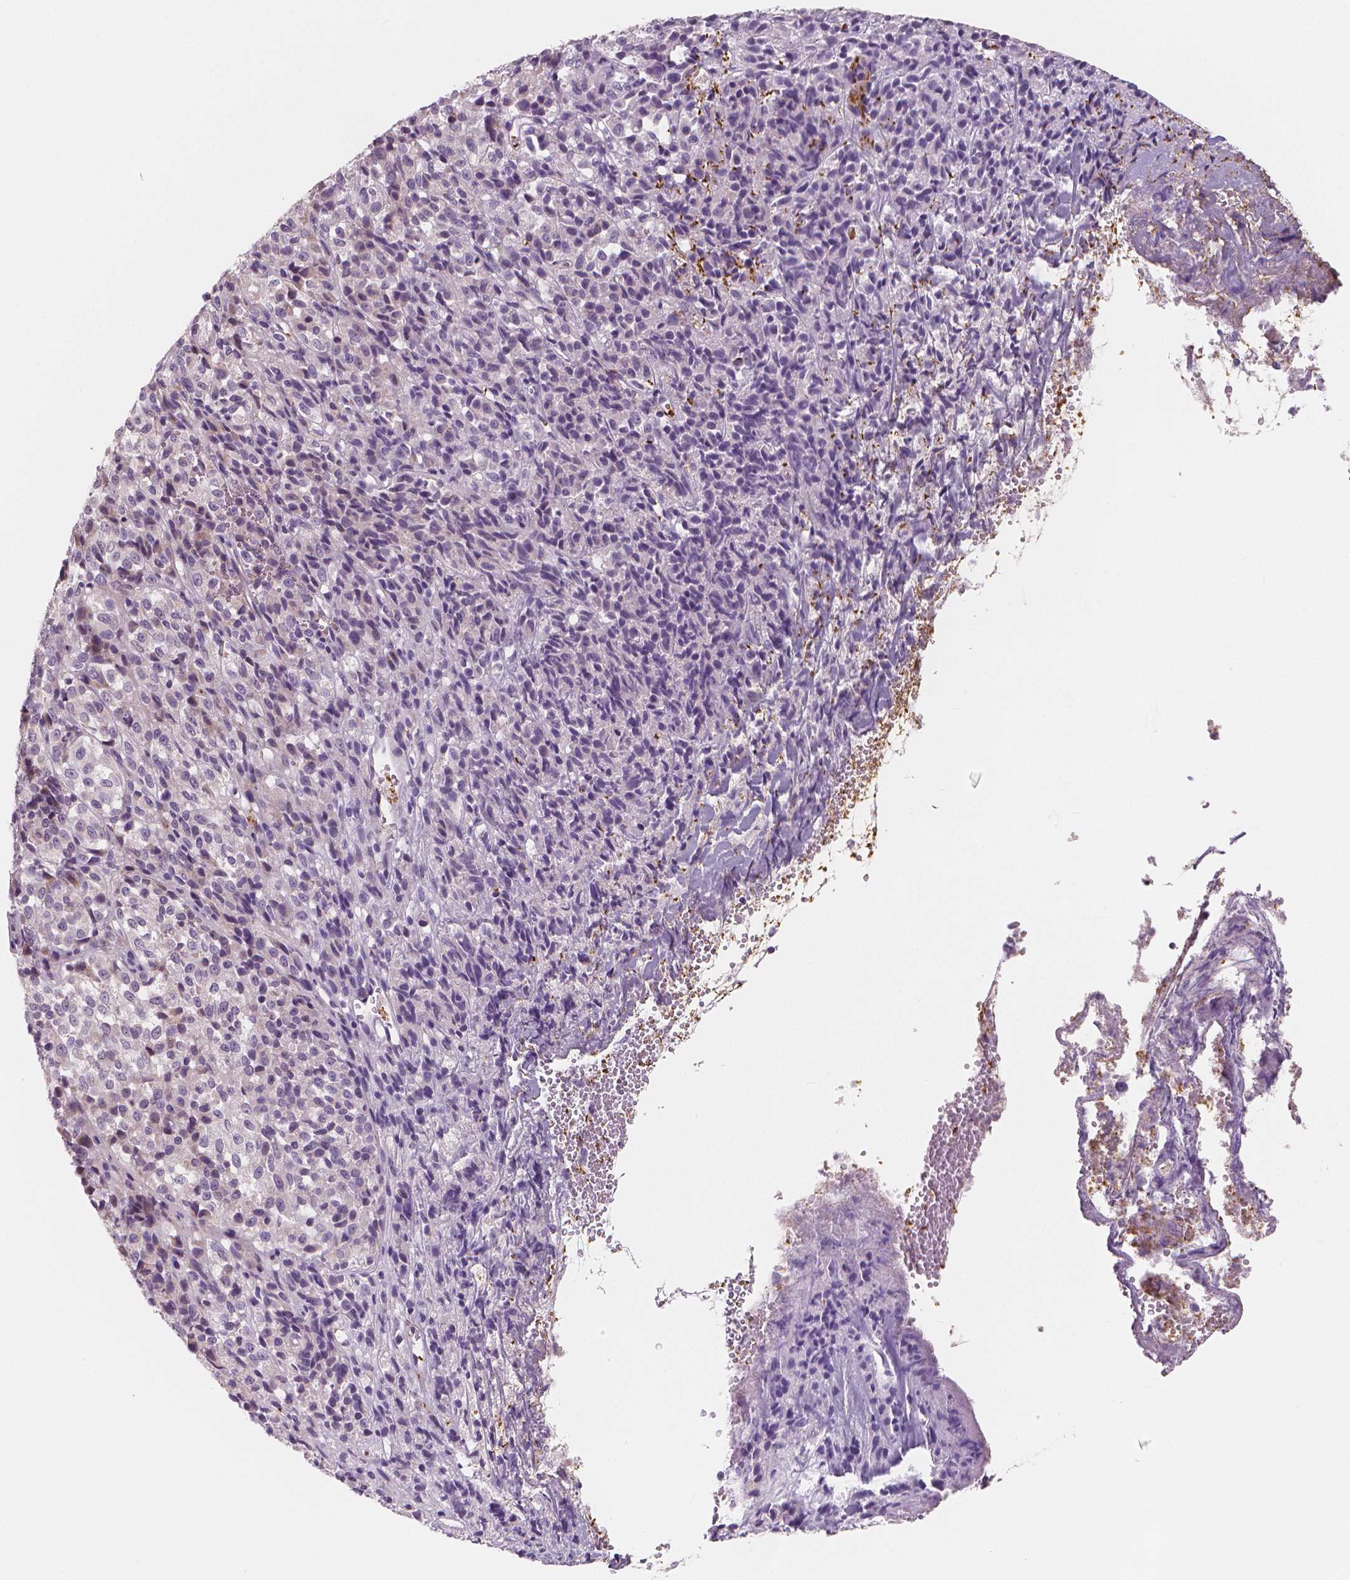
{"staining": {"intensity": "negative", "quantity": "none", "location": "none"}, "tissue": "melanoma", "cell_type": "Tumor cells", "image_type": "cancer", "snomed": [{"axis": "morphology", "description": "Malignant melanoma, Metastatic site"}, {"axis": "topography", "description": "Brain"}], "caption": "Tumor cells are negative for protein expression in human malignant melanoma (metastatic site).", "gene": "RNASE7", "patient": {"sex": "female", "age": 56}}